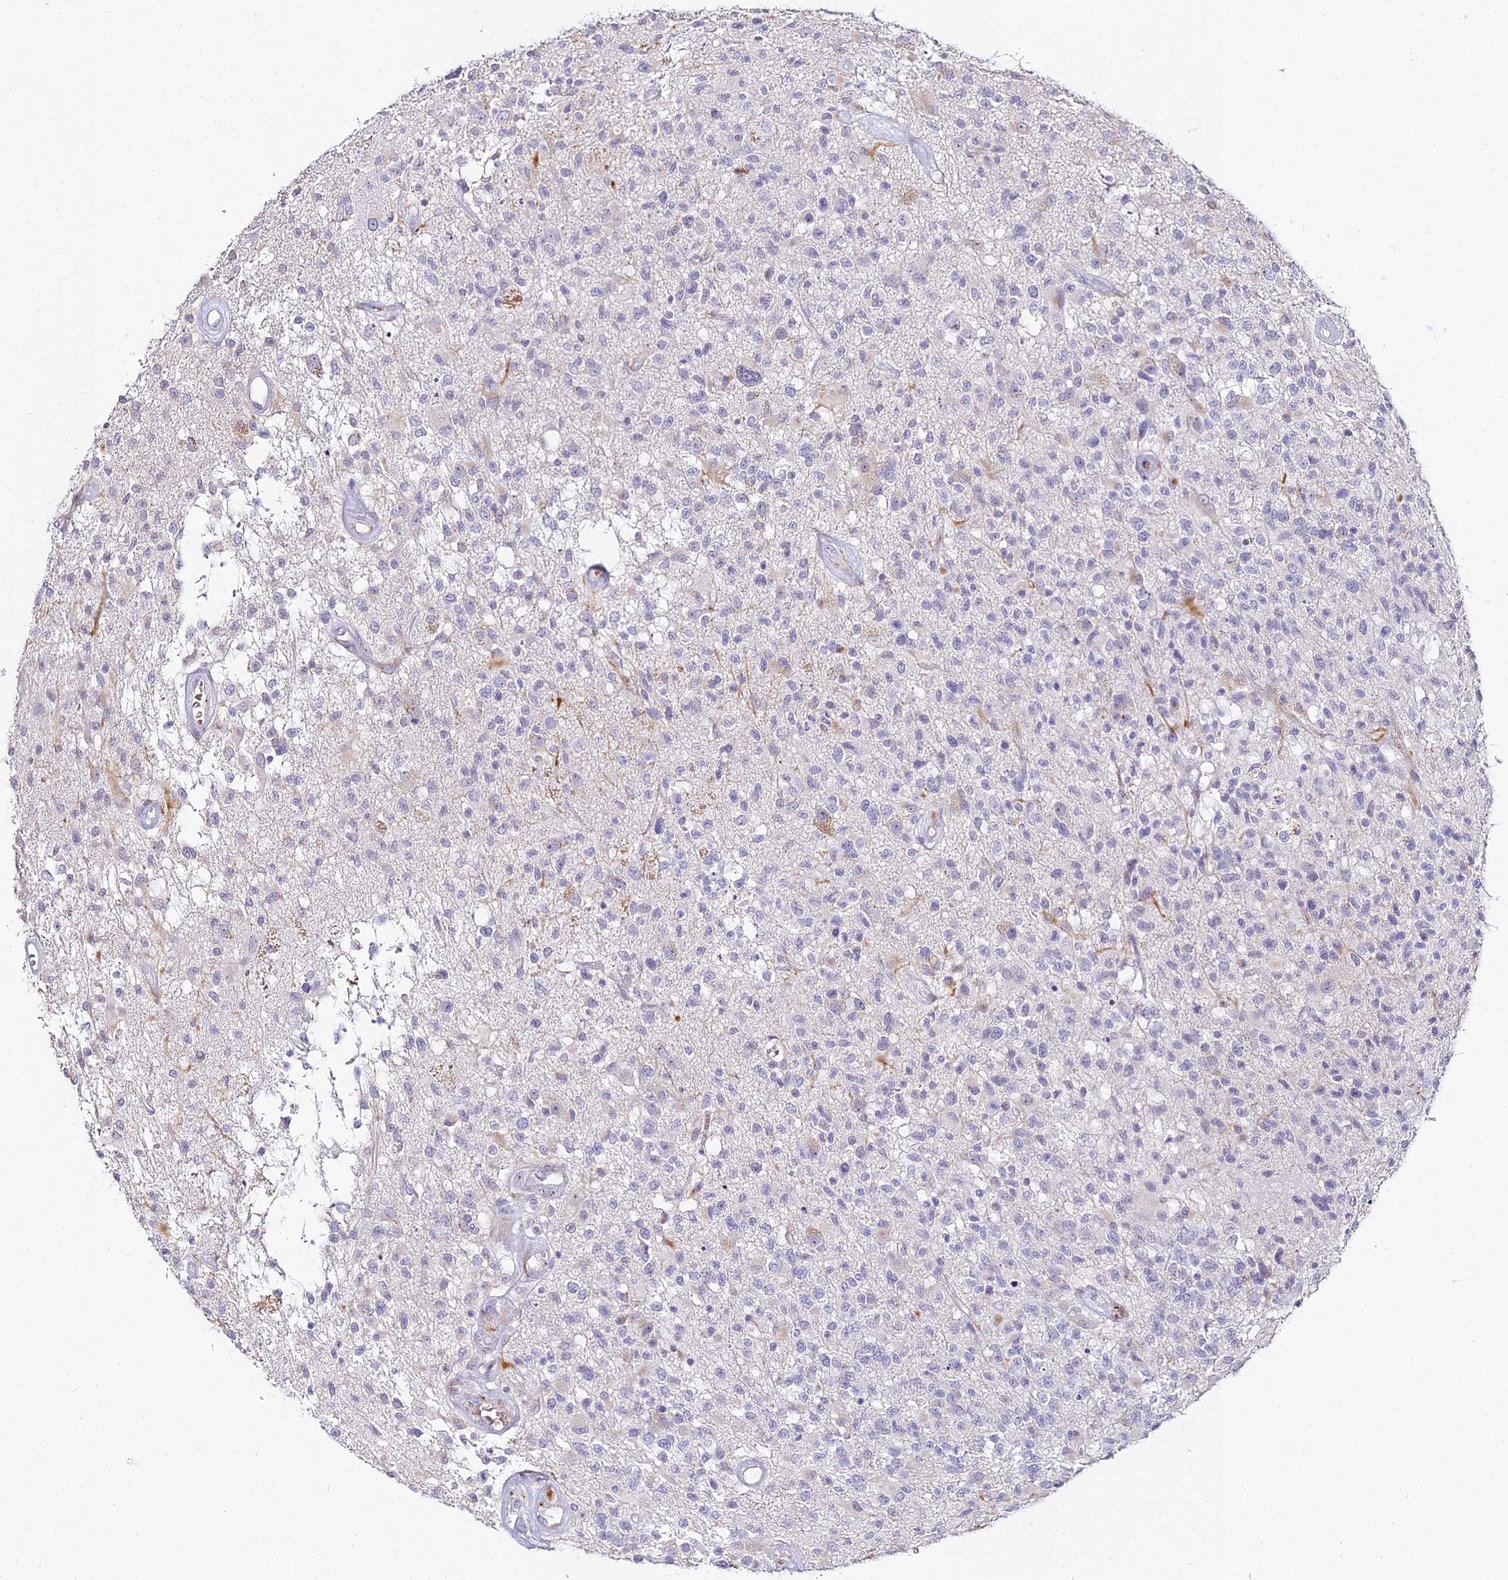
{"staining": {"intensity": "negative", "quantity": "none", "location": "none"}, "tissue": "glioma", "cell_type": "Tumor cells", "image_type": "cancer", "snomed": [{"axis": "morphology", "description": "Glioma, malignant, High grade"}, {"axis": "morphology", "description": "Glioblastoma, NOS"}, {"axis": "topography", "description": "Brain"}], "caption": "Human glioma stained for a protein using IHC displays no expression in tumor cells.", "gene": "ALPG", "patient": {"sex": "male", "age": 60}}